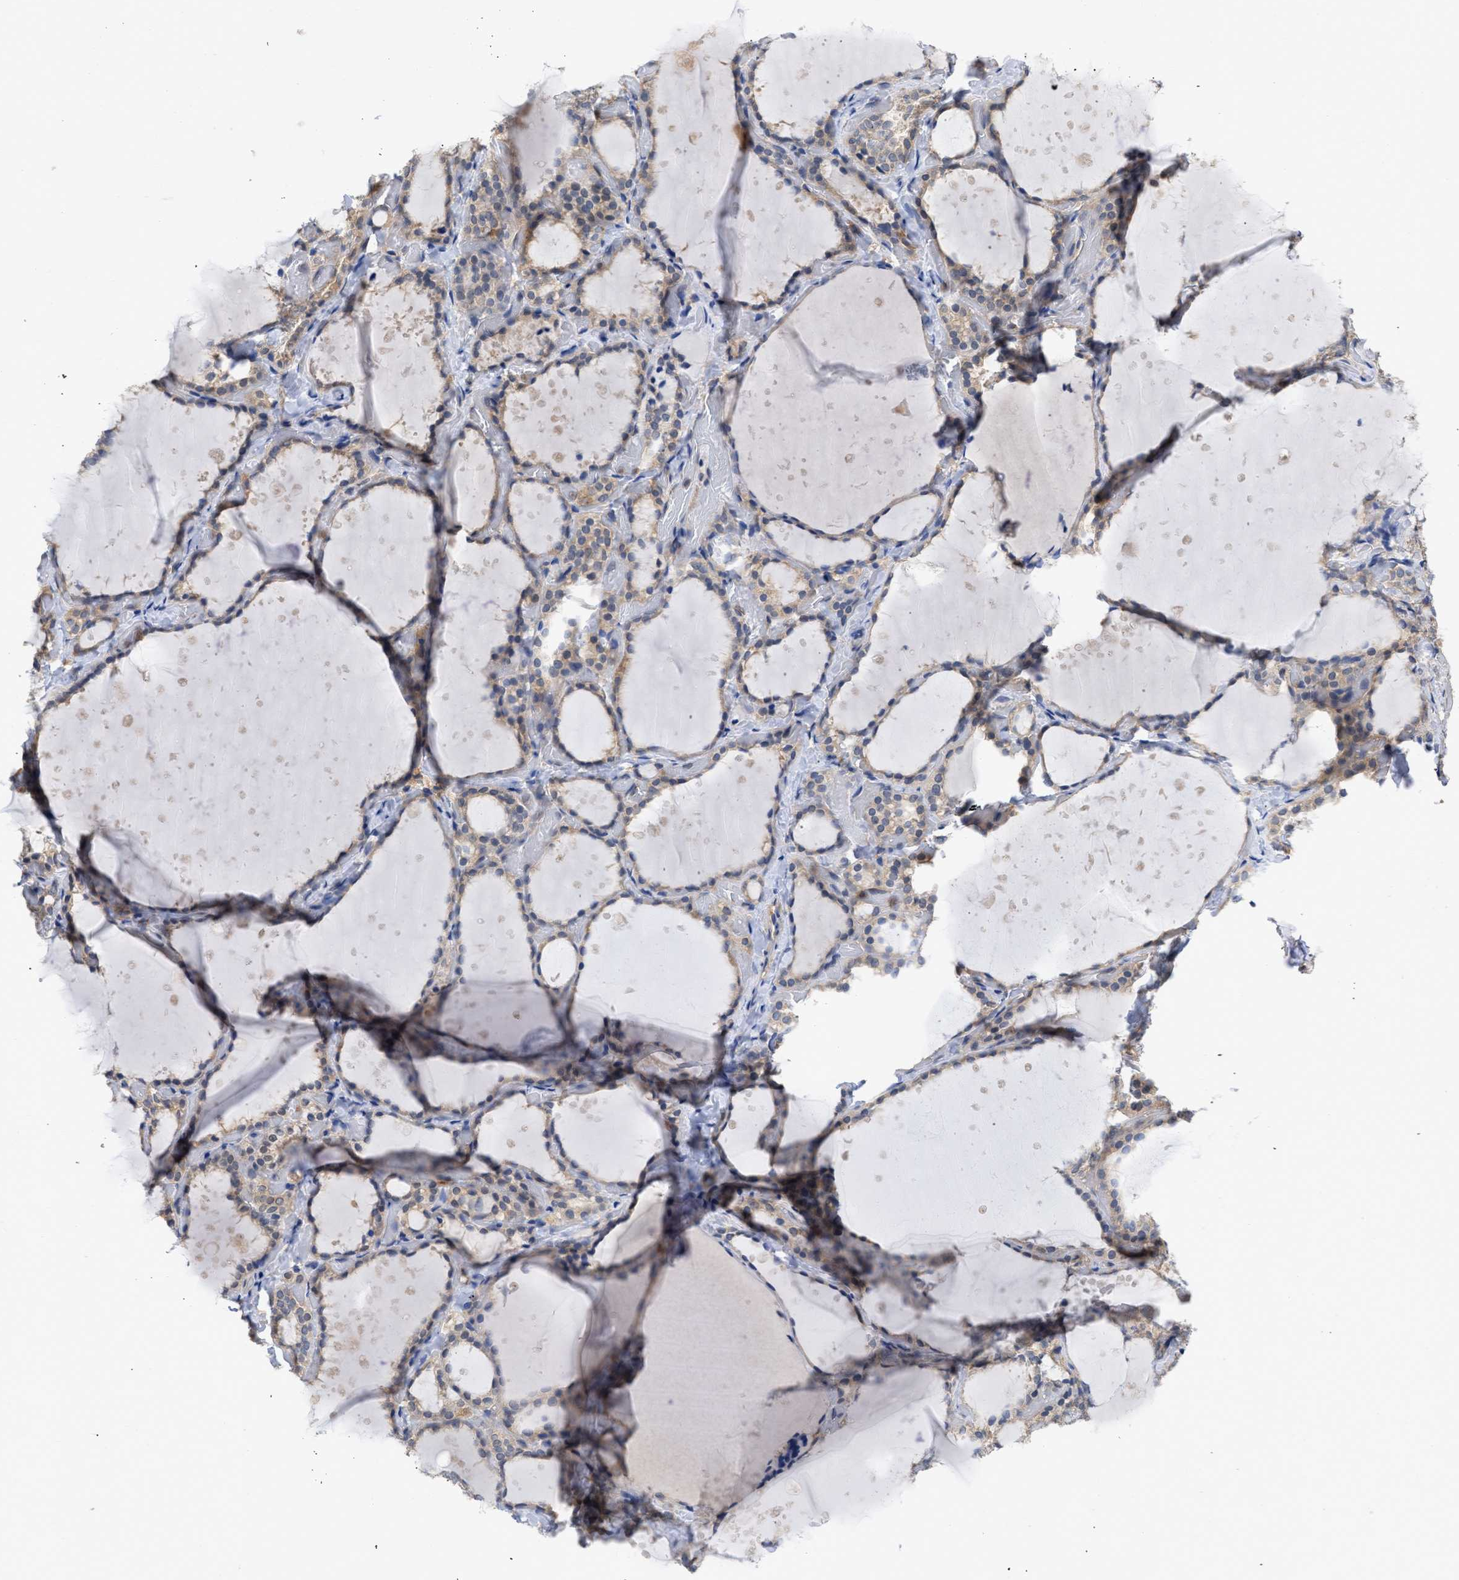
{"staining": {"intensity": "weak", "quantity": "25%-75%", "location": "cytoplasmic/membranous"}, "tissue": "thyroid gland", "cell_type": "Glandular cells", "image_type": "normal", "snomed": [{"axis": "morphology", "description": "Normal tissue, NOS"}, {"axis": "topography", "description": "Thyroid gland"}], "caption": "Glandular cells reveal low levels of weak cytoplasmic/membranous staining in about 25%-75% of cells in unremarkable human thyroid gland. Using DAB (3,3'-diaminobenzidine) (brown) and hematoxylin (blue) stains, captured at high magnification using brightfield microscopy.", "gene": "MAP2K3", "patient": {"sex": "female", "age": 44}}